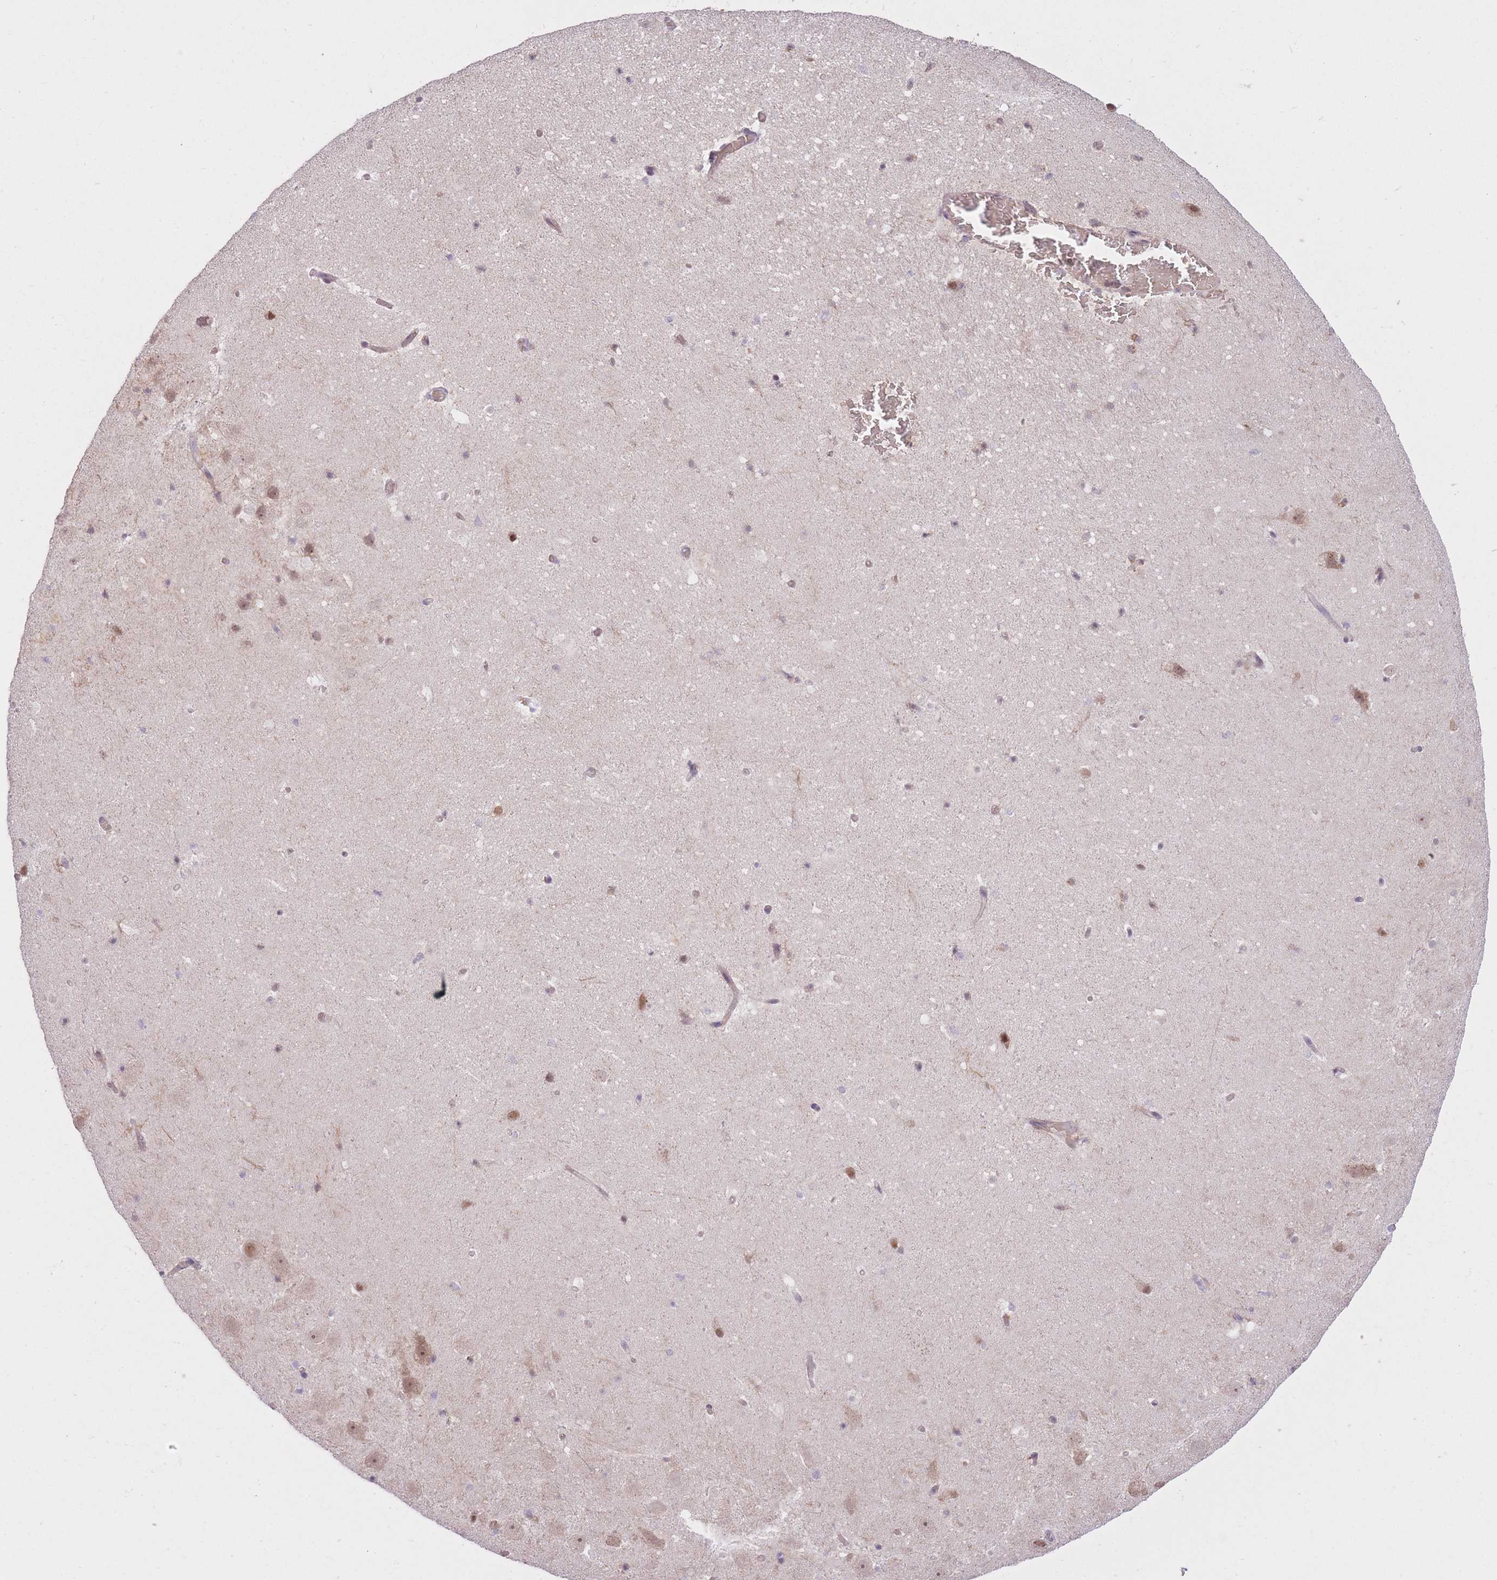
{"staining": {"intensity": "negative", "quantity": "none", "location": "none"}, "tissue": "hippocampus", "cell_type": "Glial cells", "image_type": "normal", "snomed": [{"axis": "morphology", "description": "Normal tissue, NOS"}, {"axis": "topography", "description": "Hippocampus"}], "caption": "Human hippocampus stained for a protein using immunohistochemistry reveals no positivity in glial cells.", "gene": "POLR3F", "patient": {"sex": "male", "age": 37}}